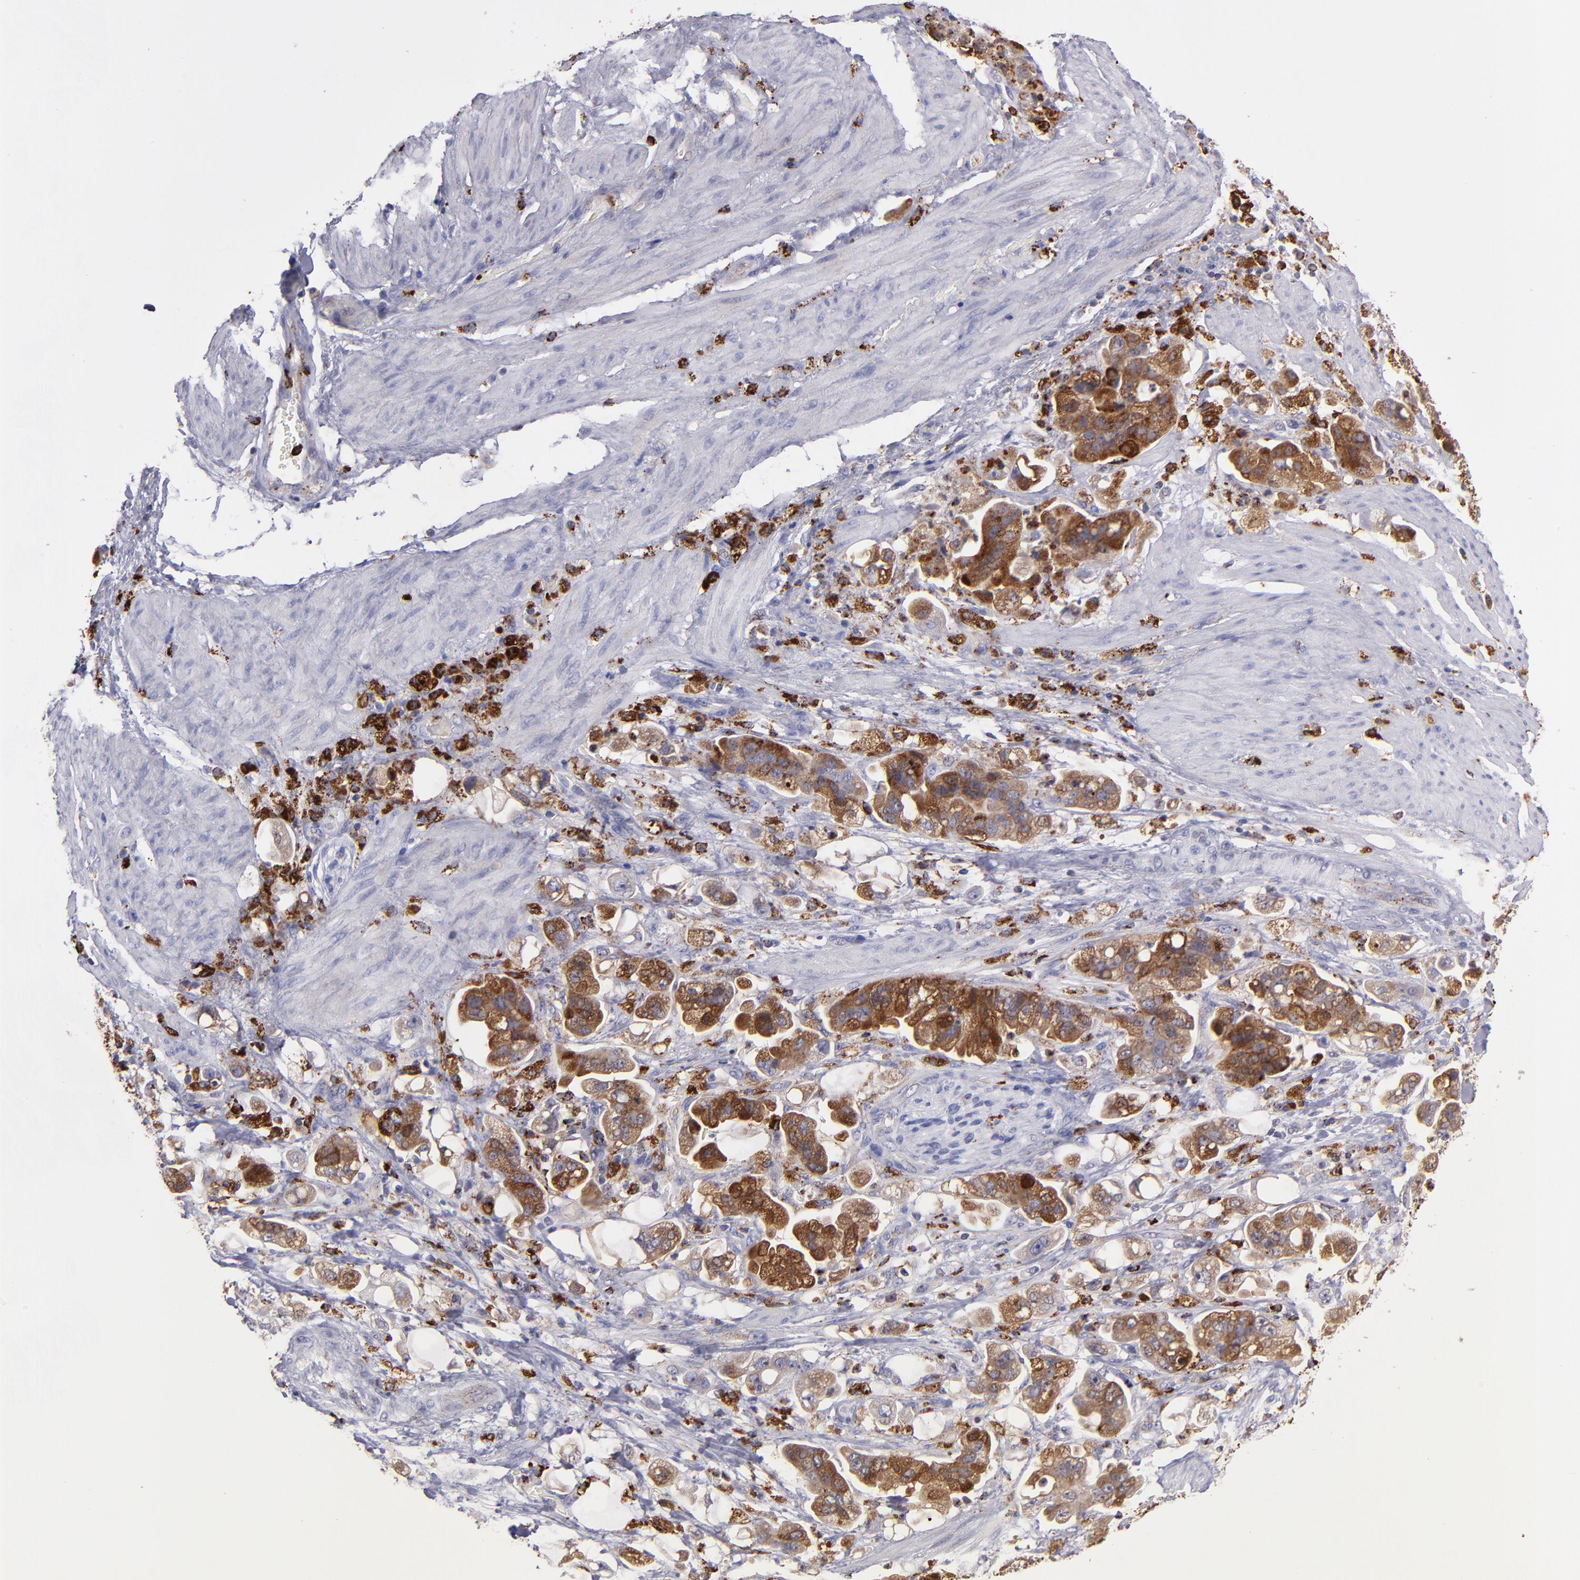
{"staining": {"intensity": "strong", "quantity": ">75%", "location": "cytoplasmic/membranous"}, "tissue": "stomach cancer", "cell_type": "Tumor cells", "image_type": "cancer", "snomed": [{"axis": "morphology", "description": "Adenocarcinoma, NOS"}, {"axis": "topography", "description": "Stomach"}], "caption": "IHC (DAB) staining of human stomach cancer (adenocarcinoma) displays strong cytoplasmic/membranous protein expression in about >75% of tumor cells. (DAB IHC, brown staining for protein, blue staining for nuclei).", "gene": "CTSS", "patient": {"sex": "male", "age": 62}}